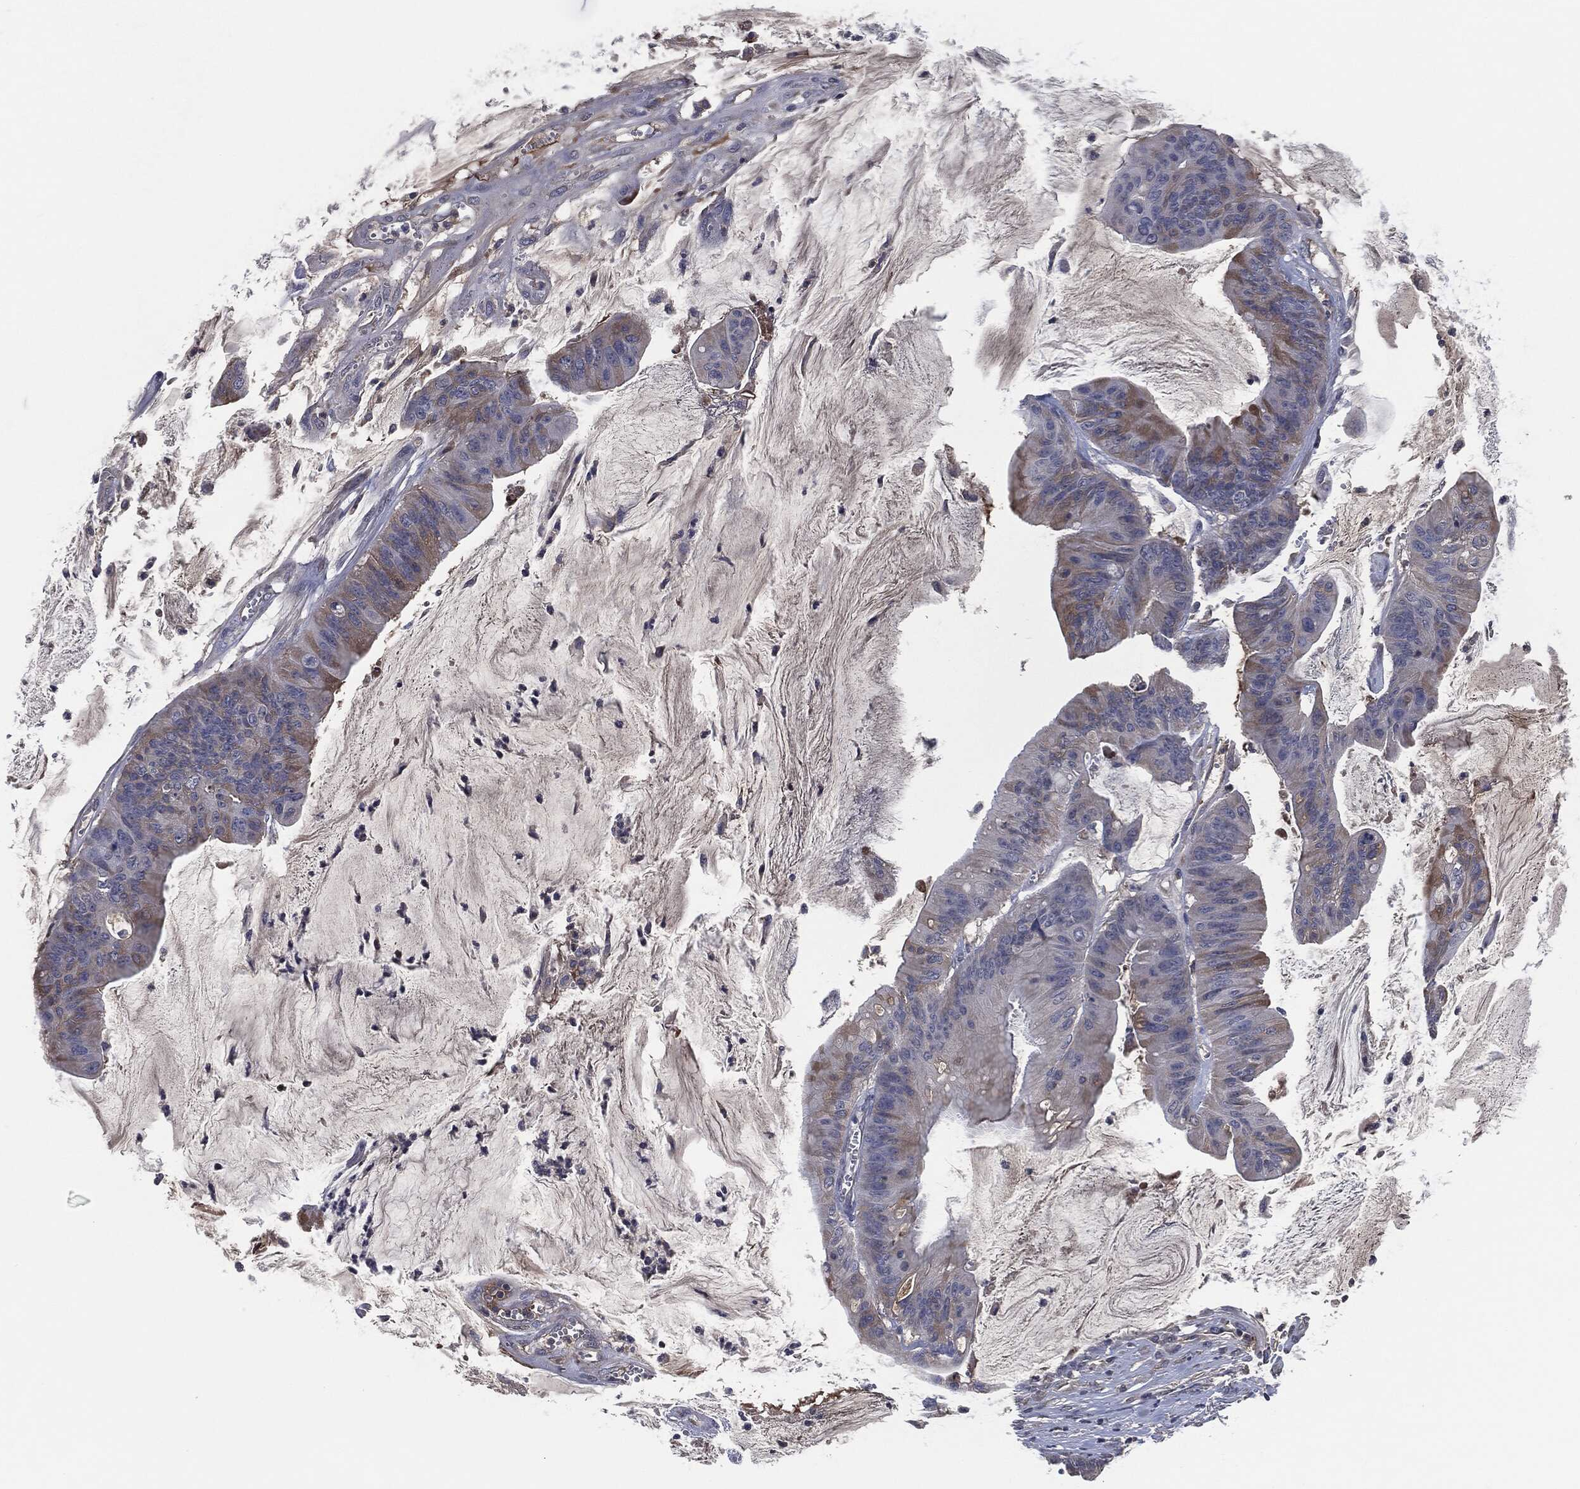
{"staining": {"intensity": "moderate", "quantity": "<25%", "location": "cytoplasmic/membranous"}, "tissue": "colorectal cancer", "cell_type": "Tumor cells", "image_type": "cancer", "snomed": [{"axis": "morphology", "description": "Adenocarcinoma, NOS"}, {"axis": "topography", "description": "Colon"}], "caption": "Colorectal adenocarcinoma tissue demonstrates moderate cytoplasmic/membranous expression in approximately <25% of tumor cells", "gene": "IL2RG", "patient": {"sex": "female", "age": 69}}